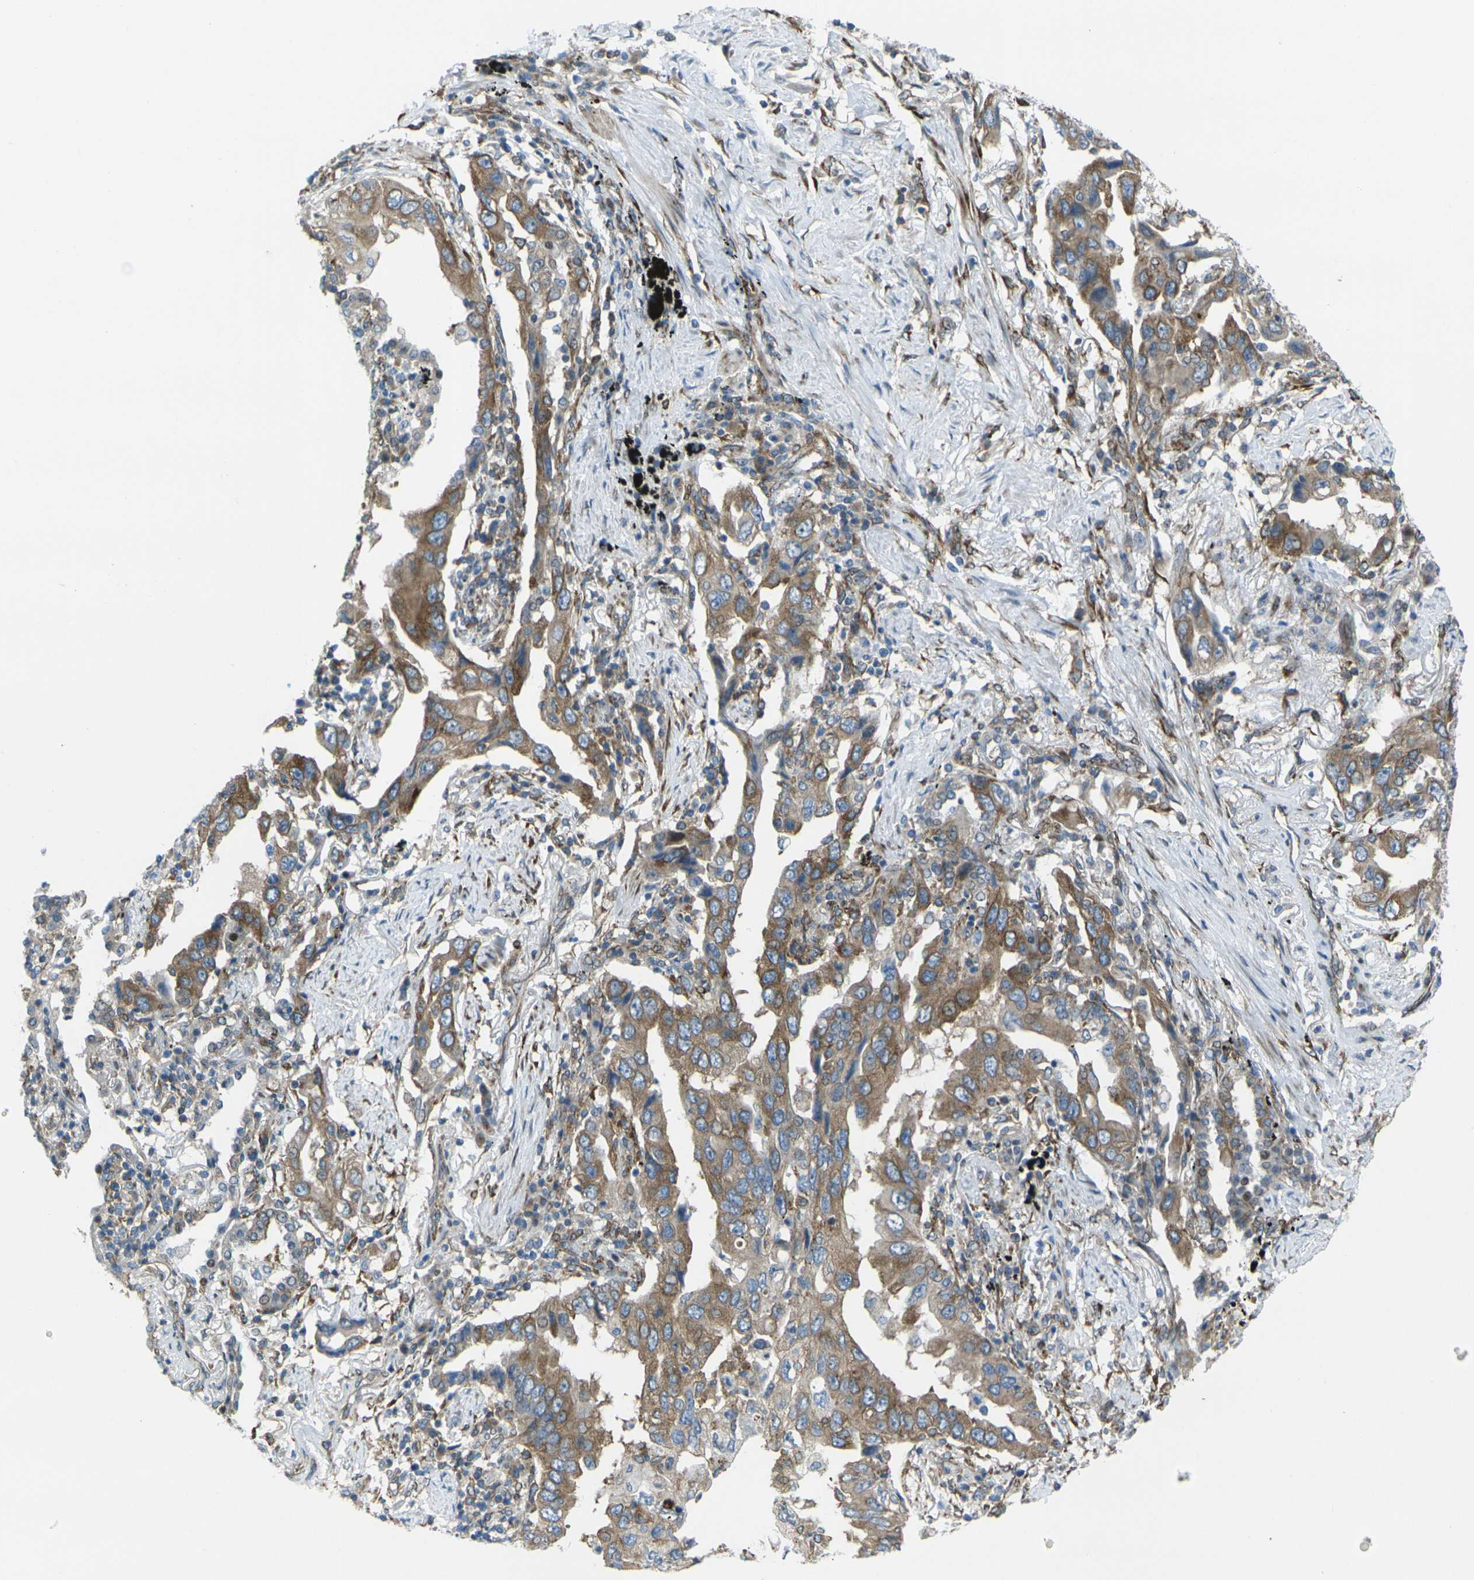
{"staining": {"intensity": "moderate", "quantity": ">75%", "location": "cytoplasmic/membranous"}, "tissue": "lung cancer", "cell_type": "Tumor cells", "image_type": "cancer", "snomed": [{"axis": "morphology", "description": "Adenocarcinoma, NOS"}, {"axis": "topography", "description": "Lung"}], "caption": "Moderate cytoplasmic/membranous protein positivity is present in approximately >75% of tumor cells in lung adenocarcinoma.", "gene": "CELSR2", "patient": {"sex": "female", "age": 65}}